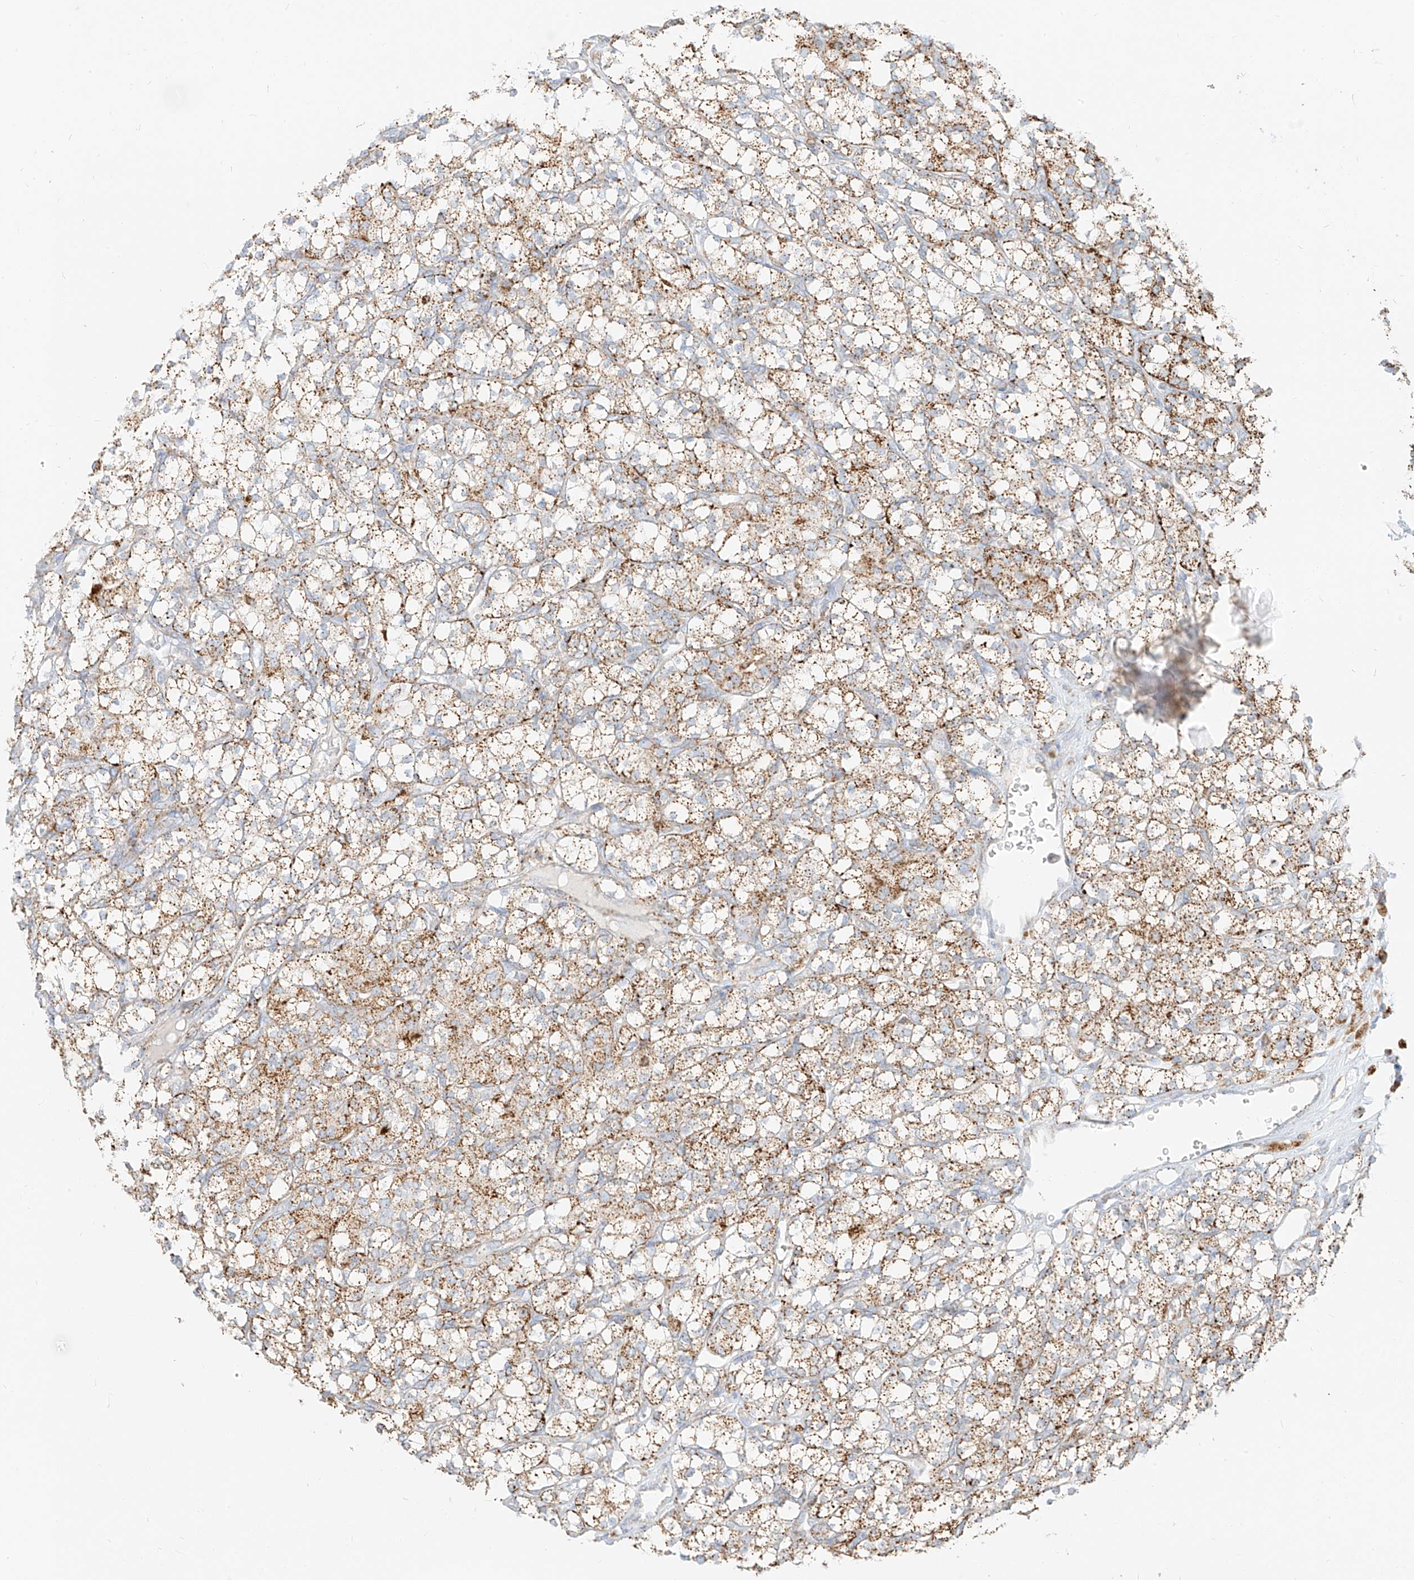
{"staining": {"intensity": "moderate", "quantity": ">75%", "location": "cytoplasmic/membranous"}, "tissue": "renal cancer", "cell_type": "Tumor cells", "image_type": "cancer", "snomed": [{"axis": "morphology", "description": "Adenocarcinoma, NOS"}, {"axis": "topography", "description": "Kidney"}], "caption": "High-power microscopy captured an immunohistochemistry image of renal cancer (adenocarcinoma), revealing moderate cytoplasmic/membranous staining in approximately >75% of tumor cells.", "gene": "SLC35F6", "patient": {"sex": "male", "age": 77}}